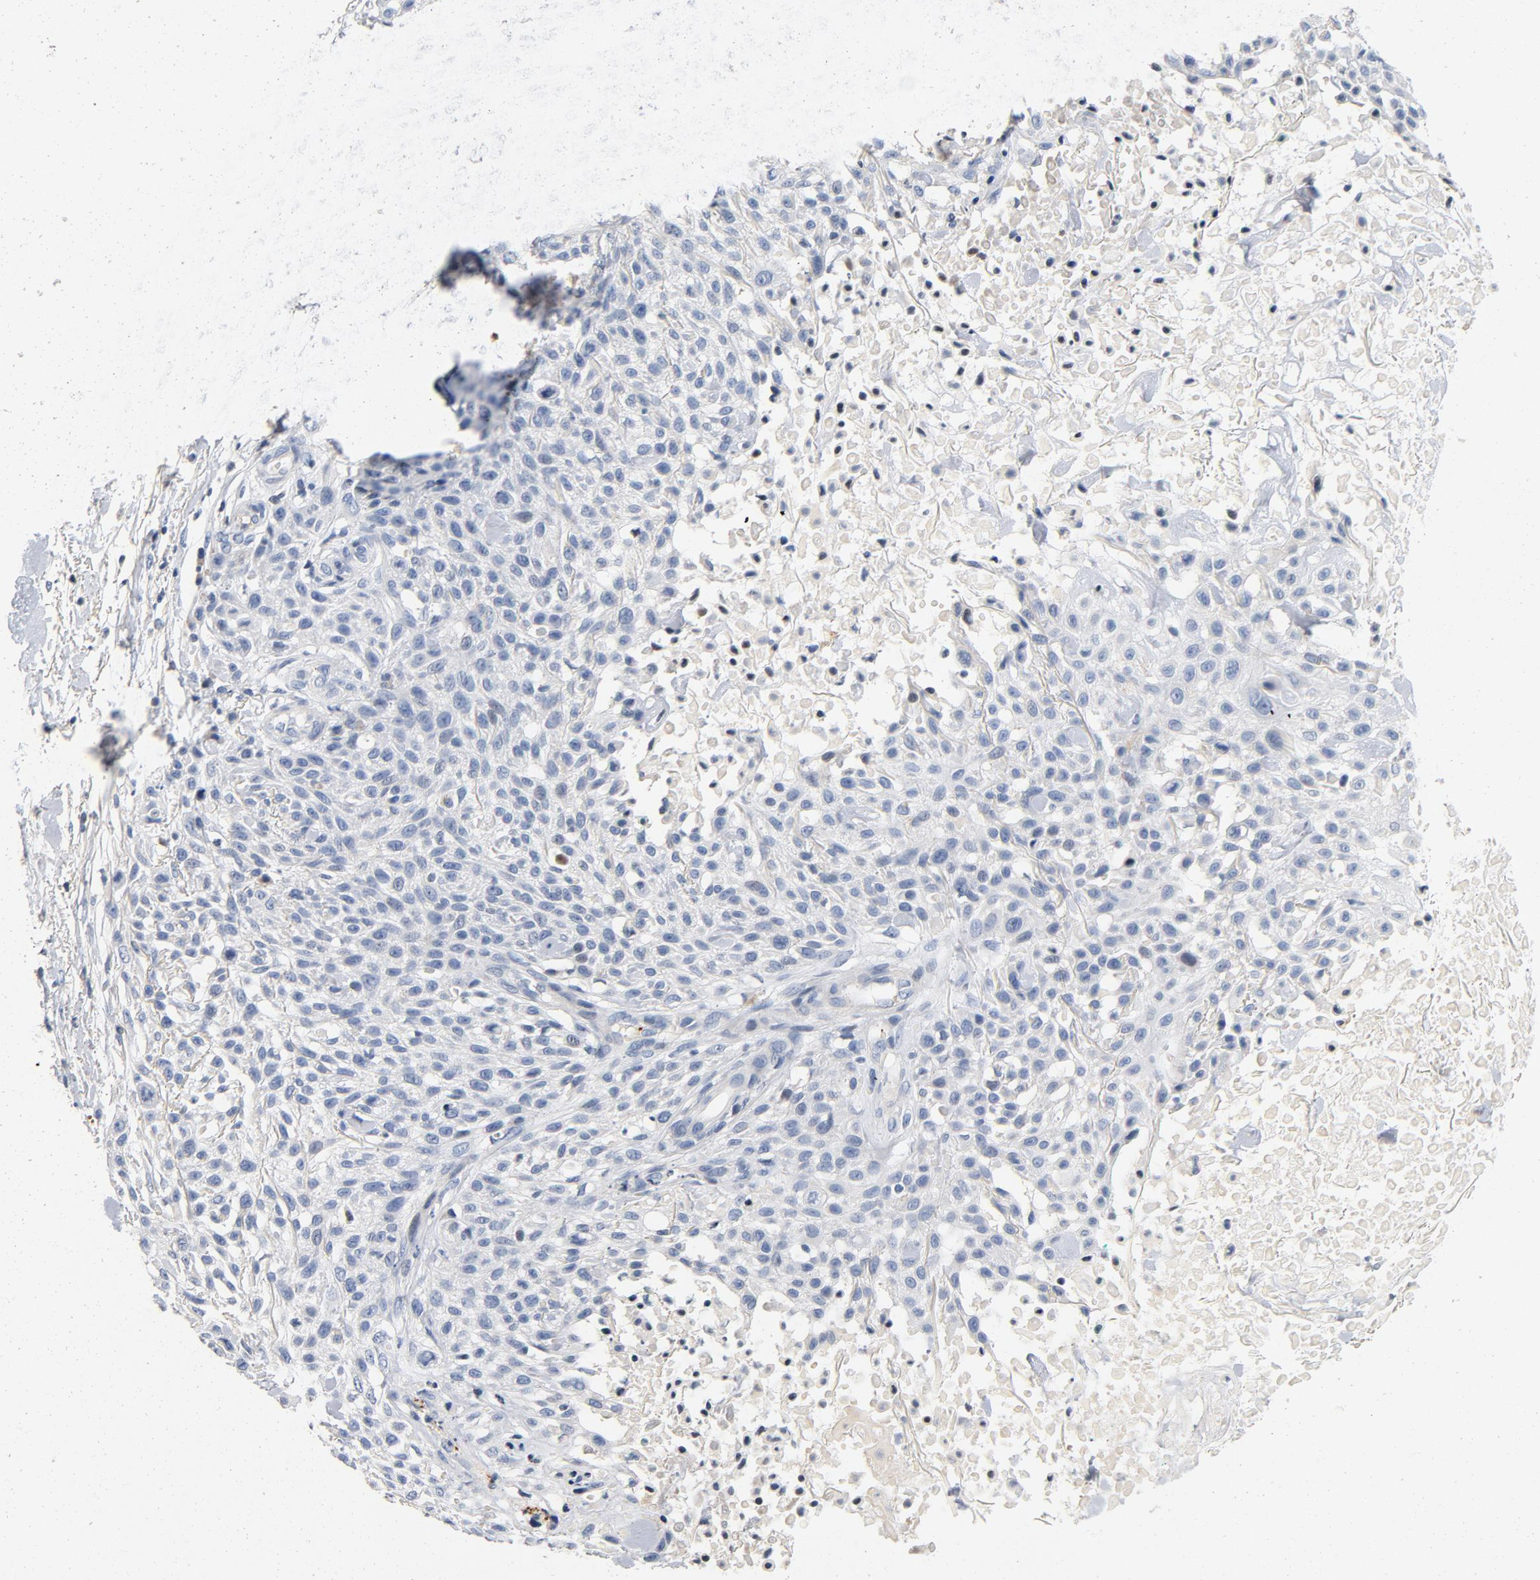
{"staining": {"intensity": "negative", "quantity": "none", "location": "none"}, "tissue": "skin cancer", "cell_type": "Tumor cells", "image_type": "cancer", "snomed": [{"axis": "morphology", "description": "Squamous cell carcinoma, NOS"}, {"axis": "topography", "description": "Skin"}], "caption": "DAB immunohistochemical staining of human skin cancer (squamous cell carcinoma) shows no significant positivity in tumor cells.", "gene": "PIM1", "patient": {"sex": "female", "age": 42}}